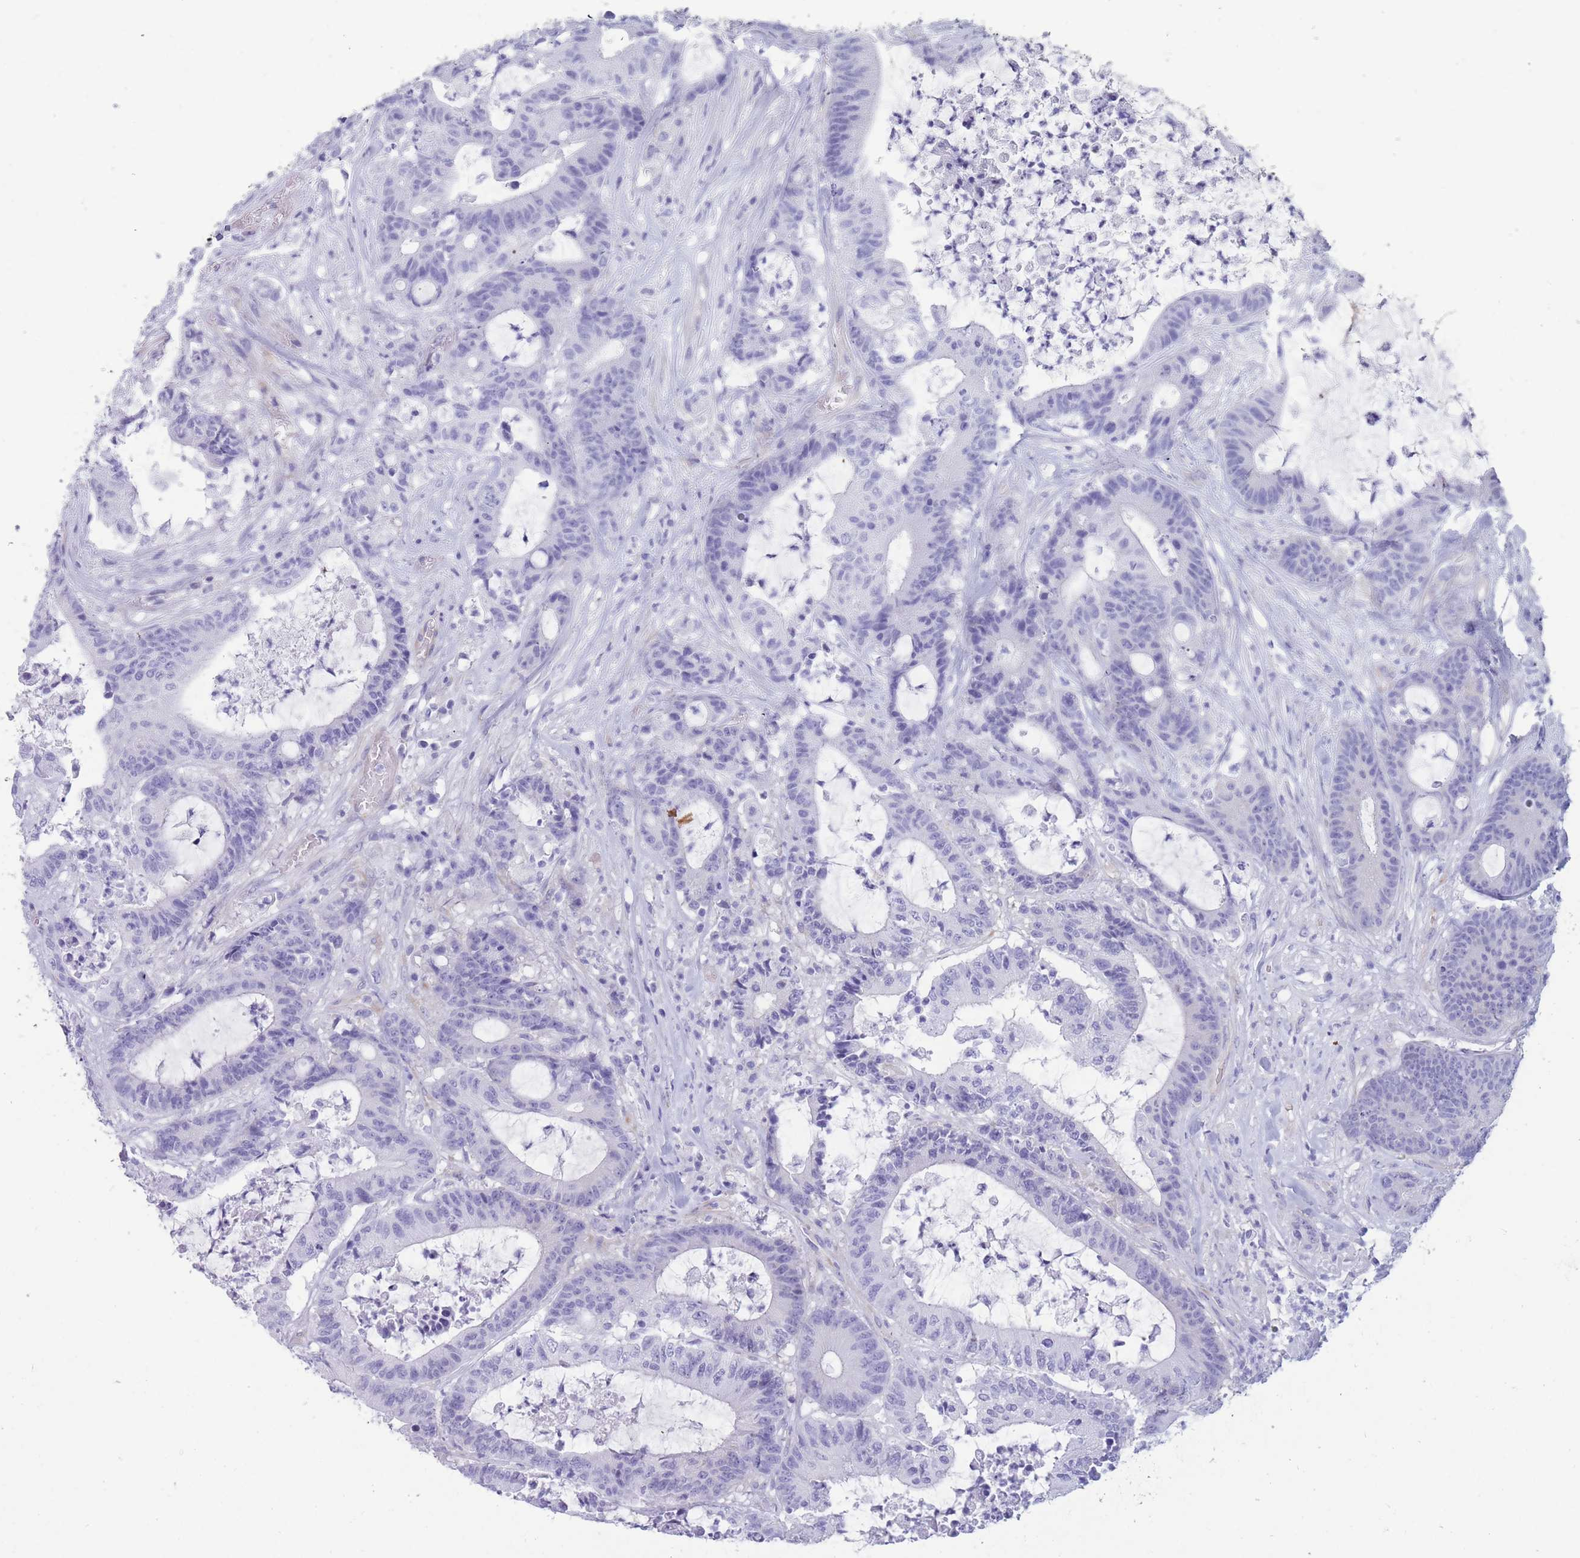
{"staining": {"intensity": "negative", "quantity": "none", "location": "none"}, "tissue": "colorectal cancer", "cell_type": "Tumor cells", "image_type": "cancer", "snomed": [{"axis": "morphology", "description": "Adenocarcinoma, NOS"}, {"axis": "topography", "description": "Colon"}], "caption": "Immunohistochemistry (IHC) of adenocarcinoma (colorectal) exhibits no positivity in tumor cells.", "gene": "MTSS2", "patient": {"sex": "female", "age": 84}}